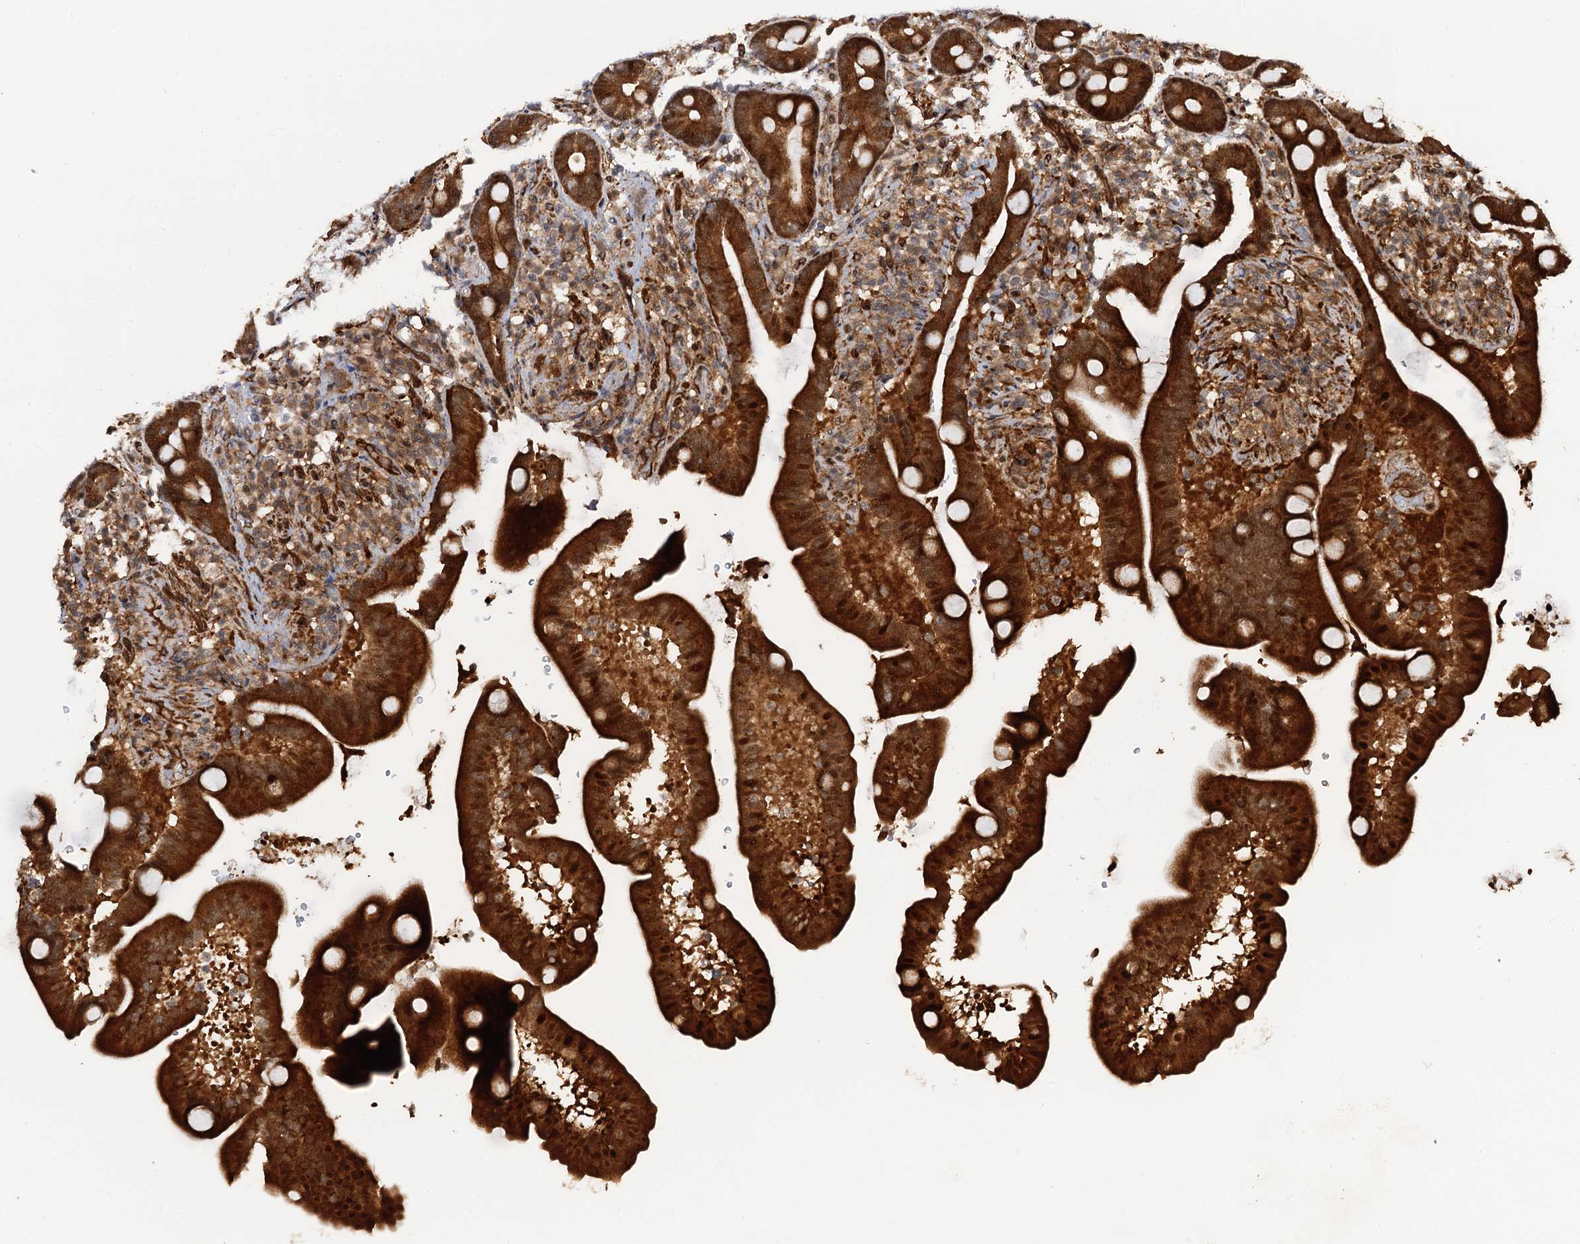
{"staining": {"intensity": "strong", "quantity": ">75%", "location": "cytoplasmic/membranous,nuclear"}, "tissue": "duodenum", "cell_type": "Glandular cells", "image_type": "normal", "snomed": [{"axis": "morphology", "description": "Normal tissue, NOS"}, {"axis": "topography", "description": "Duodenum"}], "caption": "Immunohistochemistry (IHC) image of benign duodenum: duodenum stained using immunohistochemistry demonstrates high levels of strong protein expression localized specifically in the cytoplasmic/membranous,nuclear of glandular cells, appearing as a cytoplasmic/membranous,nuclear brown color.", "gene": "SNRNP25", "patient": {"sex": "male", "age": 54}}